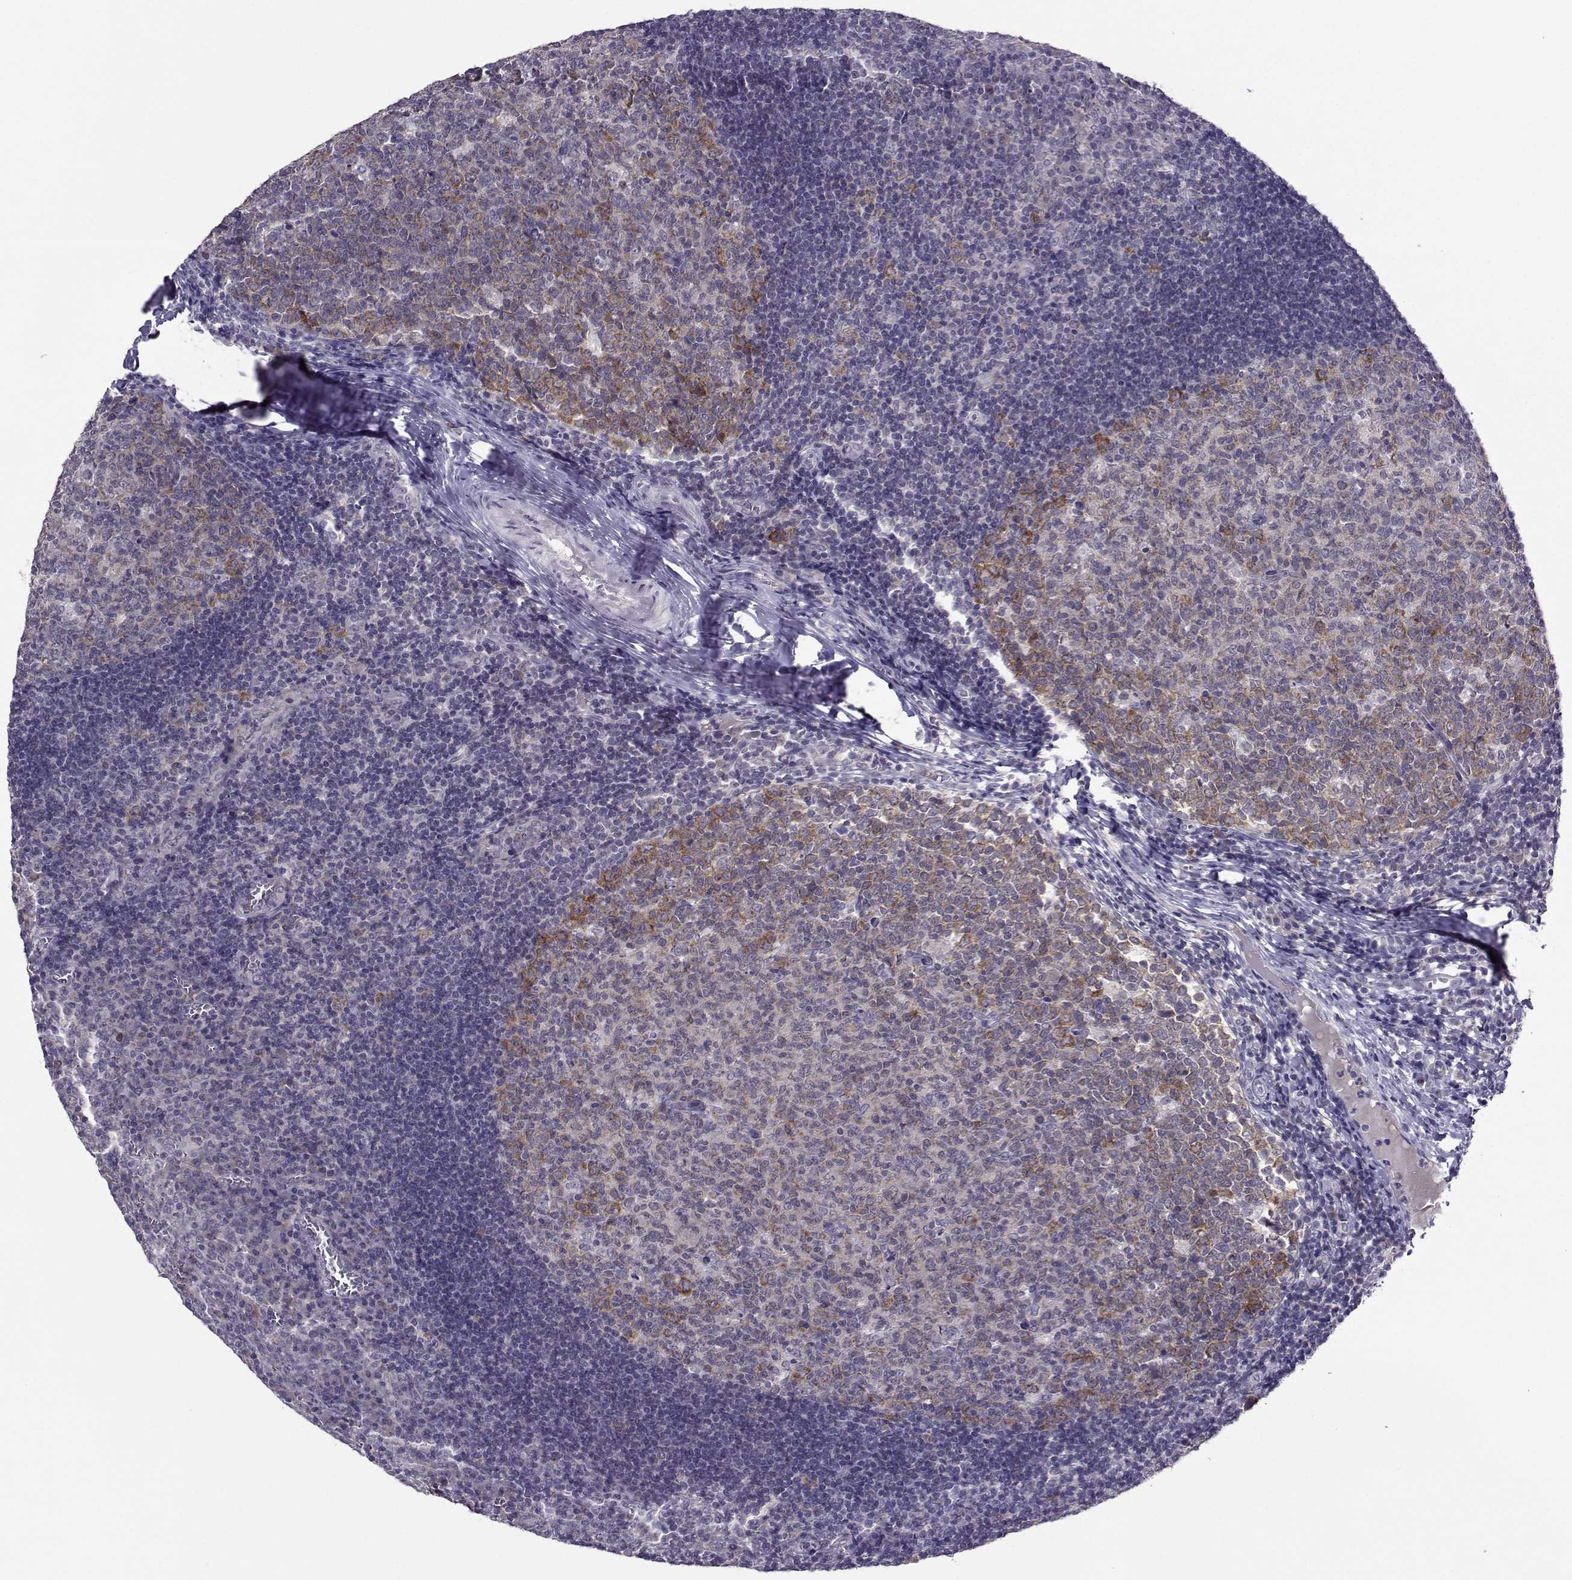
{"staining": {"intensity": "moderate", "quantity": "25%-75%", "location": "cytoplasmic/membranous"}, "tissue": "tonsil", "cell_type": "Germinal center cells", "image_type": "normal", "snomed": [{"axis": "morphology", "description": "Normal tissue, NOS"}, {"axis": "topography", "description": "Tonsil"}], "caption": "Moderate cytoplasmic/membranous positivity for a protein is present in approximately 25%-75% of germinal center cells of unremarkable tonsil using IHC.", "gene": "DDX20", "patient": {"sex": "female", "age": 13}}